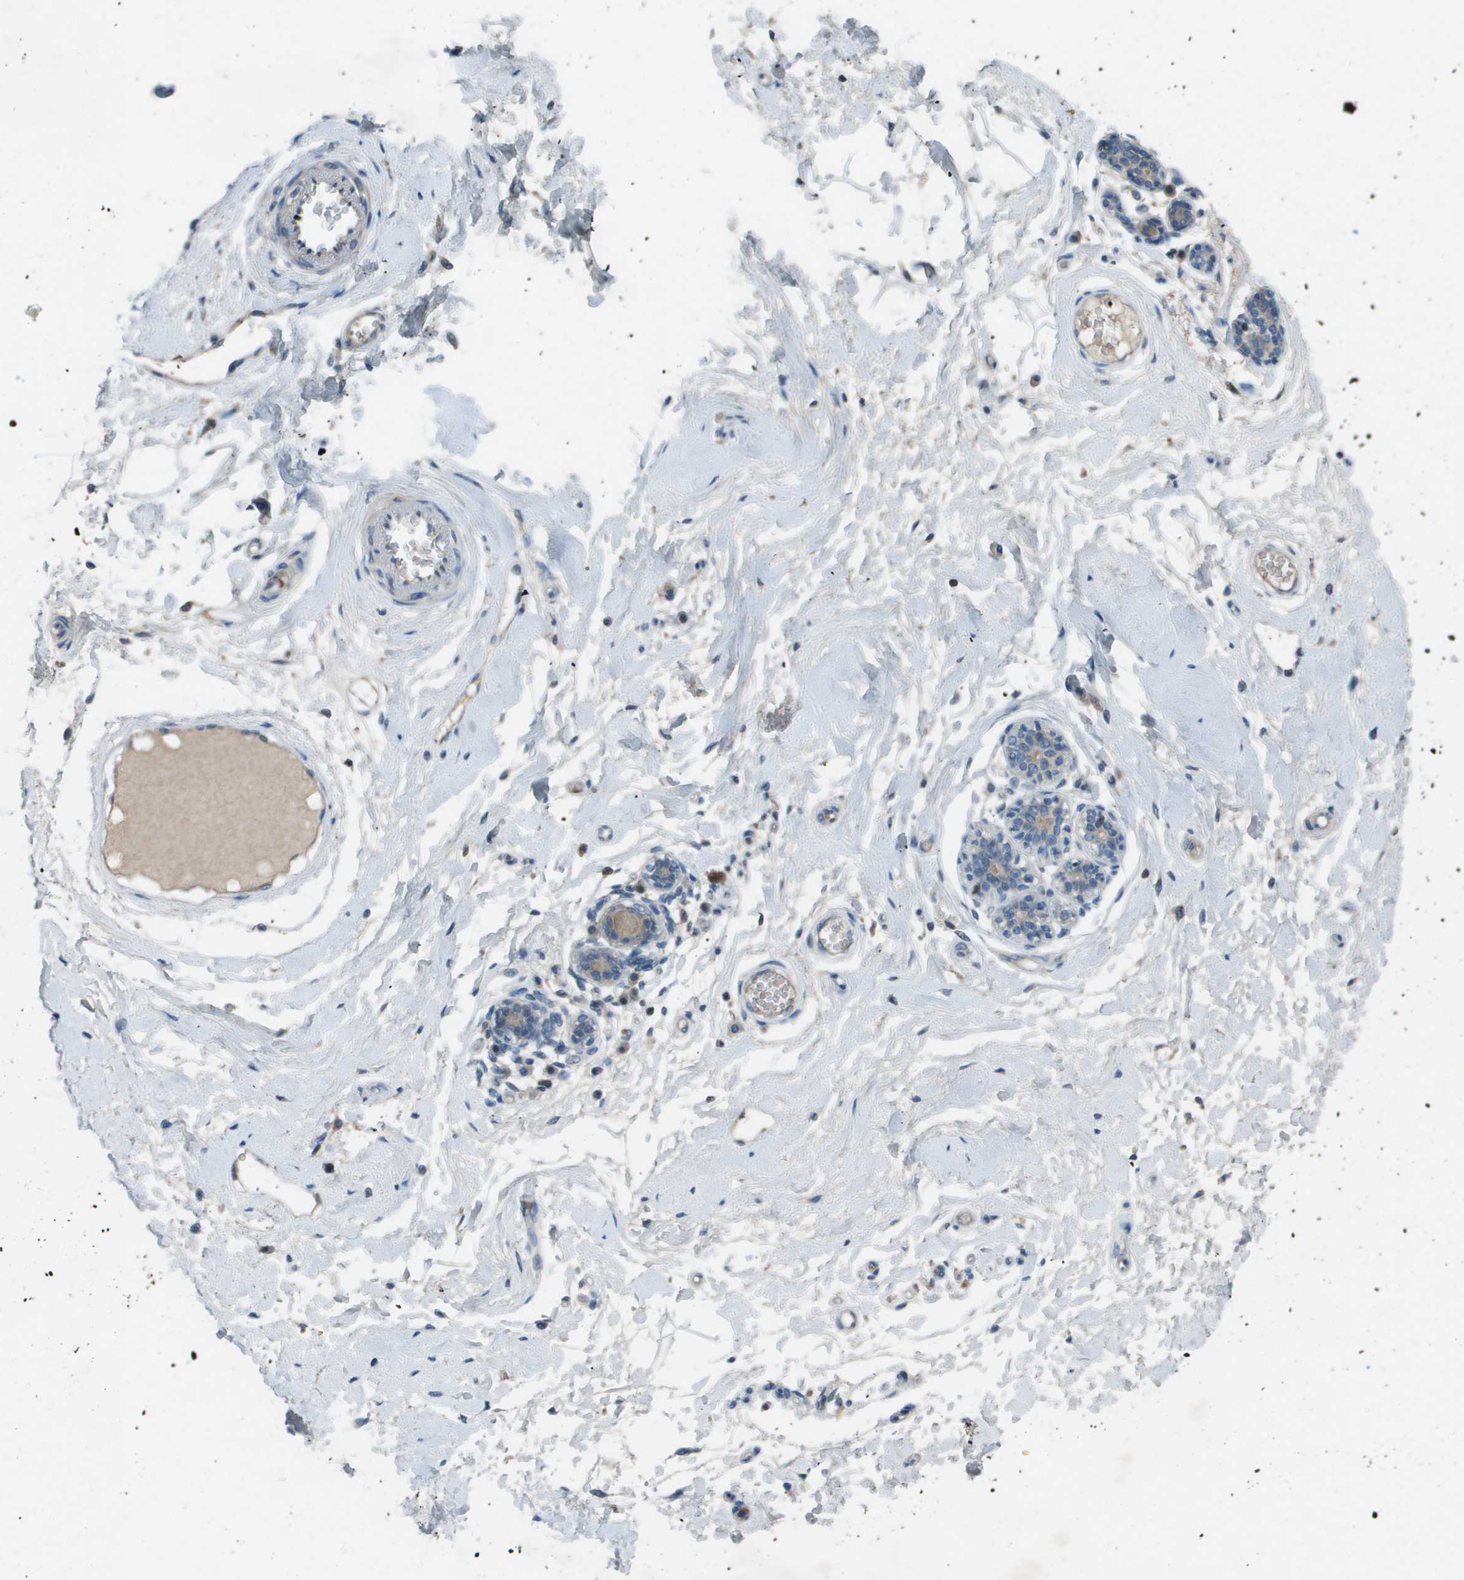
{"staining": {"intensity": "negative", "quantity": "none", "location": "none"}, "tissue": "breast", "cell_type": "Adipocytes", "image_type": "normal", "snomed": [{"axis": "morphology", "description": "Normal tissue, NOS"}, {"axis": "morphology", "description": "Lobular carcinoma"}, {"axis": "topography", "description": "Breast"}], "caption": "Protein analysis of benign breast reveals no significant positivity in adipocytes. The staining was performed using DAB to visualize the protein expression in brown, while the nuclei were stained in blue with hematoxylin (Magnification: 20x).", "gene": "CAMK4", "patient": {"sex": "female", "age": 59}}